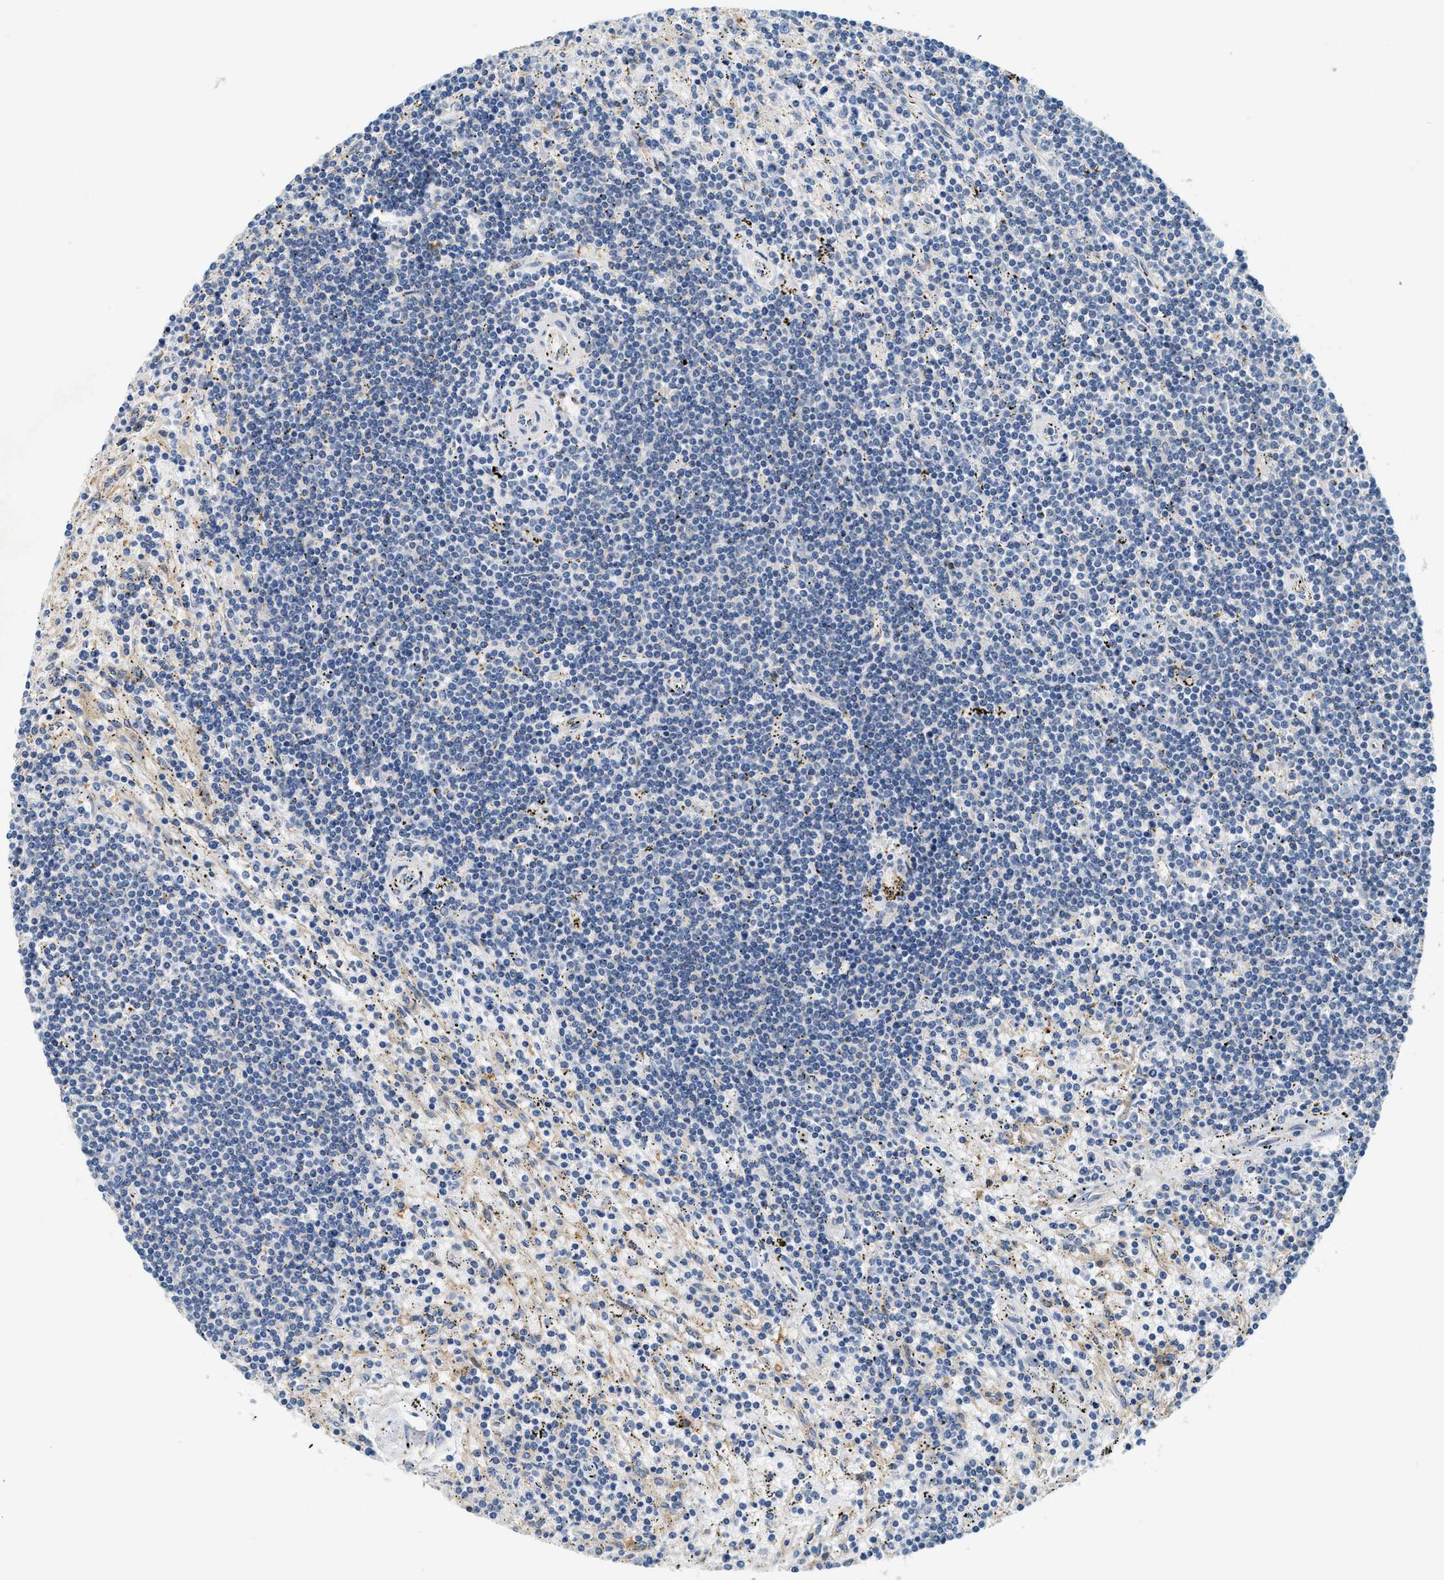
{"staining": {"intensity": "negative", "quantity": "none", "location": "none"}, "tissue": "lymphoma", "cell_type": "Tumor cells", "image_type": "cancer", "snomed": [{"axis": "morphology", "description": "Malignant lymphoma, non-Hodgkin's type, Low grade"}, {"axis": "topography", "description": "Spleen"}], "caption": "Immunohistochemical staining of human low-grade malignant lymphoma, non-Hodgkin's type displays no significant positivity in tumor cells.", "gene": "NSUN7", "patient": {"sex": "male", "age": 76}}